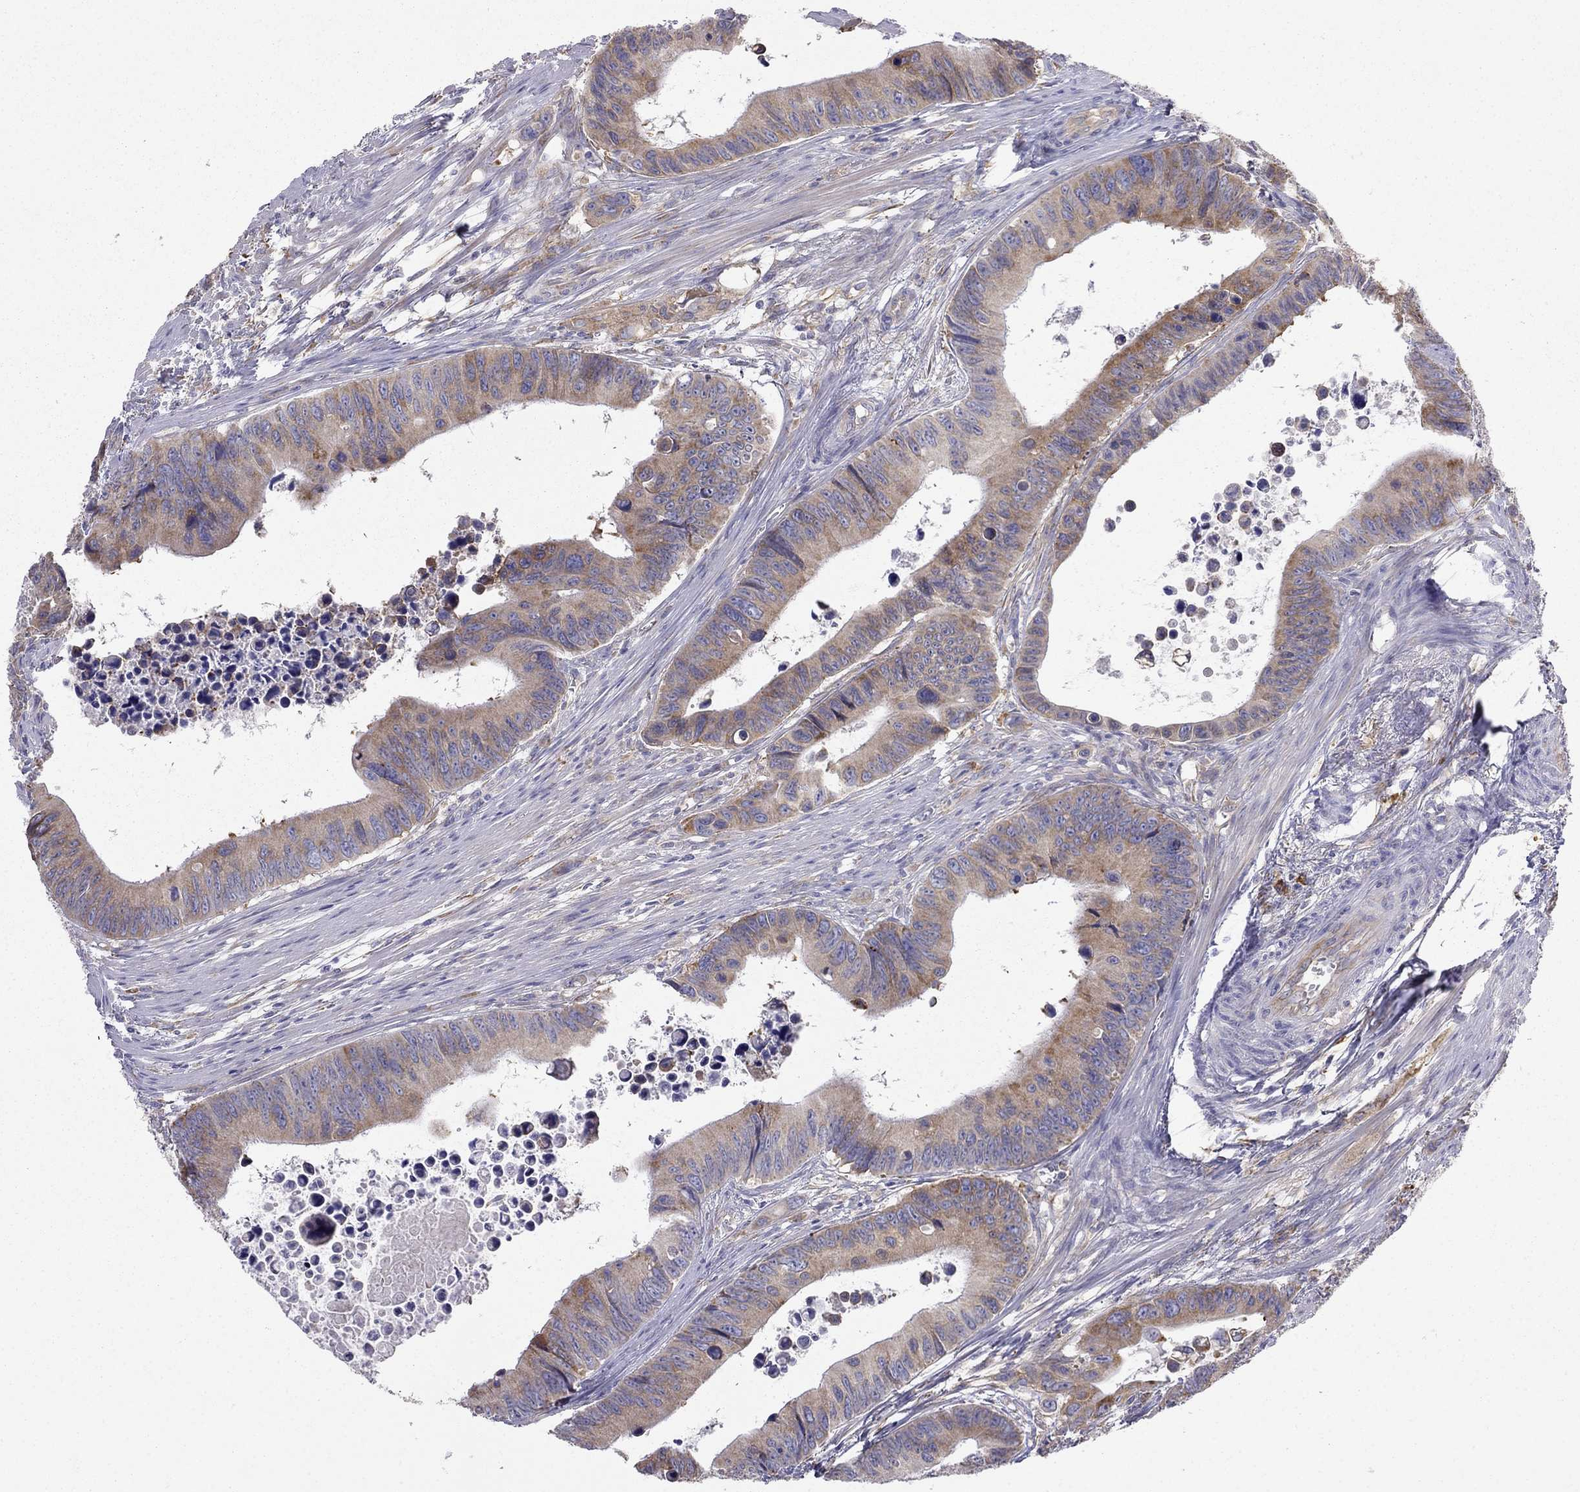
{"staining": {"intensity": "moderate", "quantity": ">75%", "location": "cytoplasmic/membranous"}, "tissue": "colorectal cancer", "cell_type": "Tumor cells", "image_type": "cancer", "snomed": [{"axis": "morphology", "description": "Adenocarcinoma, NOS"}, {"axis": "topography", "description": "Colon"}], "caption": "IHC of human colorectal adenocarcinoma reveals medium levels of moderate cytoplasmic/membranous staining in approximately >75% of tumor cells. The staining was performed using DAB, with brown indicating positive protein expression. Nuclei are stained blue with hematoxylin.", "gene": "LONRF2", "patient": {"sex": "female", "age": 87}}